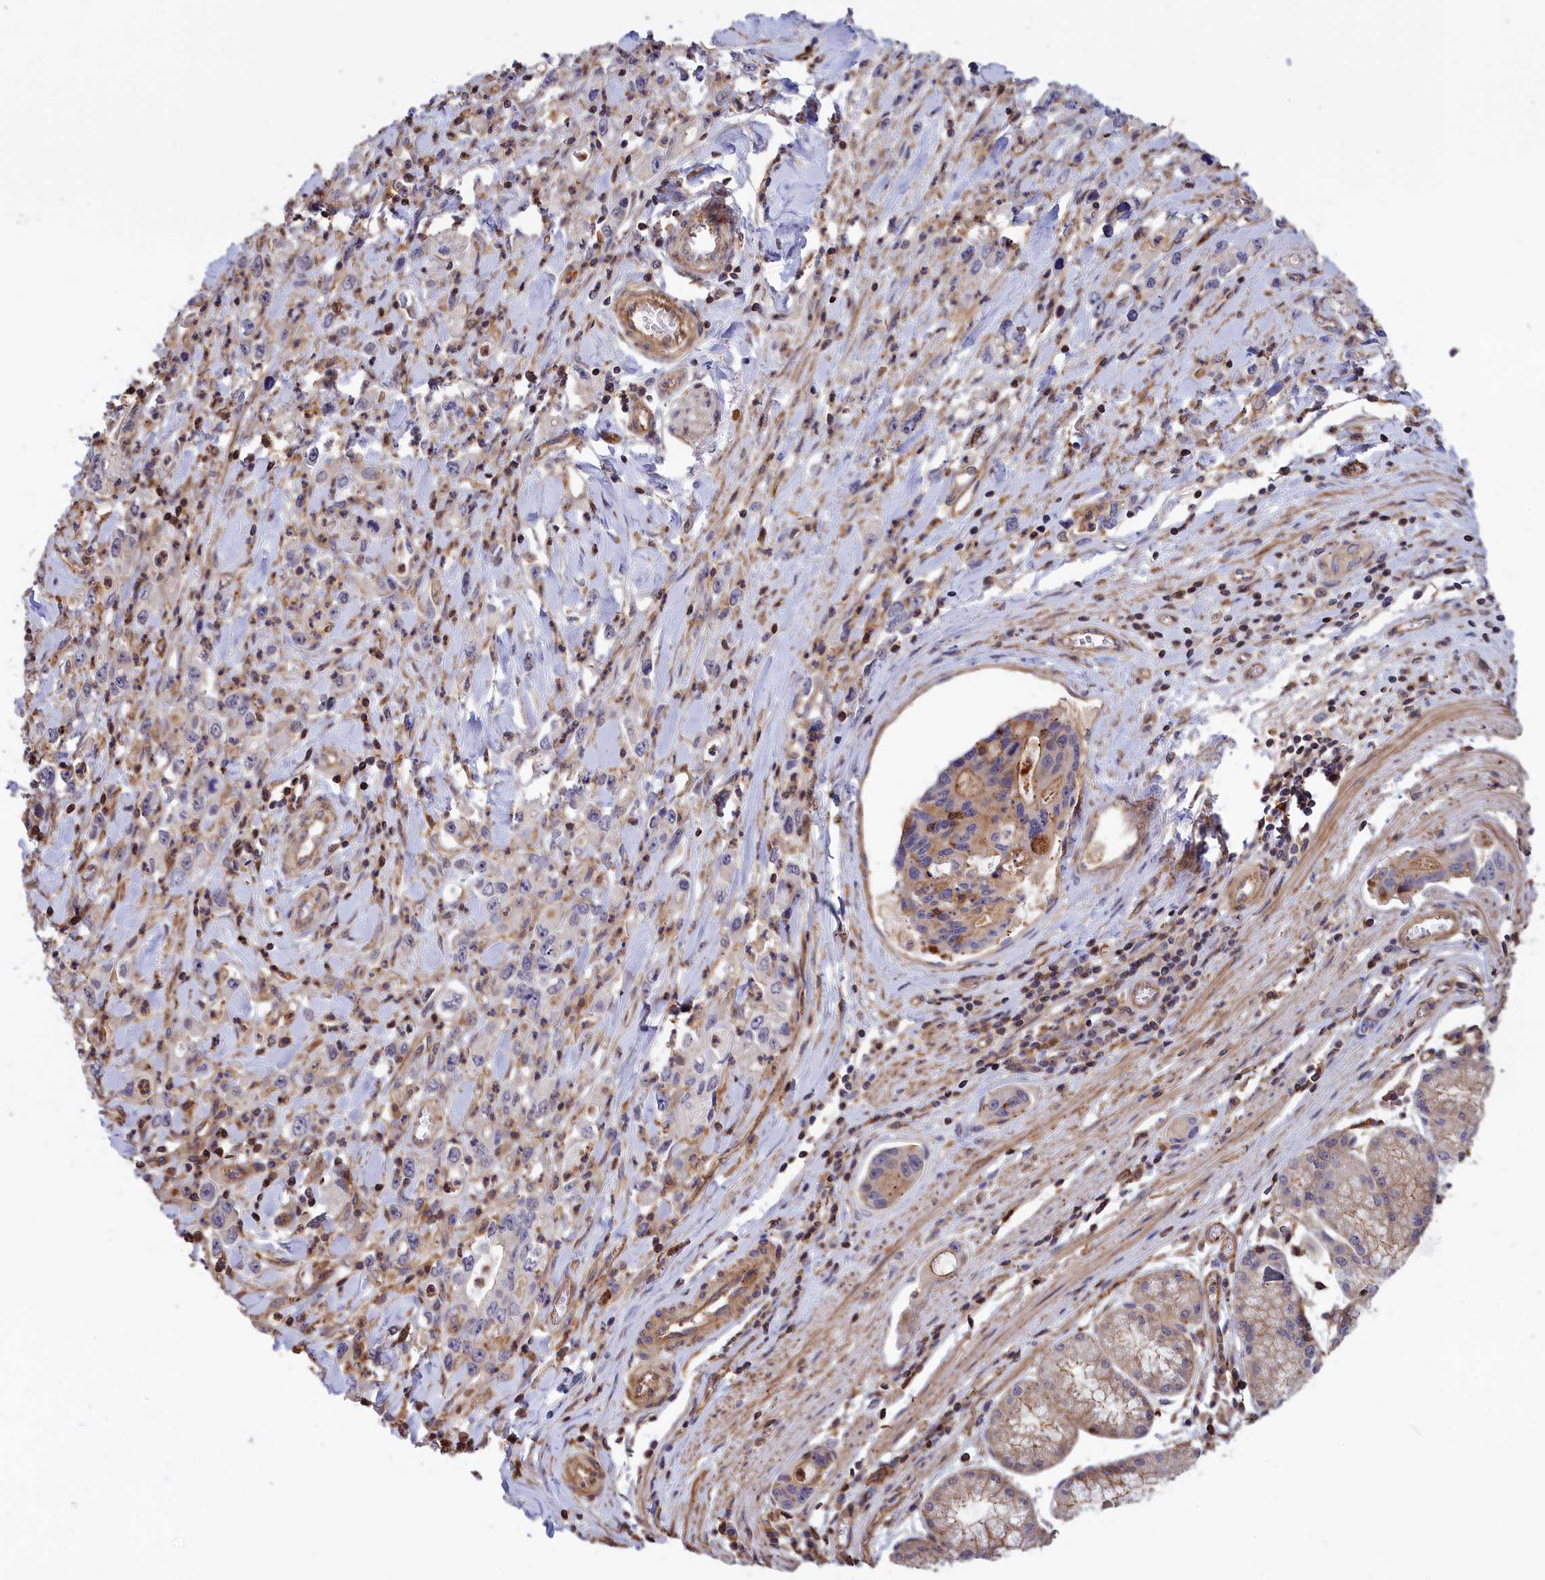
{"staining": {"intensity": "negative", "quantity": "none", "location": "none"}, "tissue": "stomach cancer", "cell_type": "Tumor cells", "image_type": "cancer", "snomed": [{"axis": "morphology", "description": "Adenocarcinoma, NOS"}, {"axis": "topography", "description": "Stomach, lower"}], "caption": "Immunohistochemistry of human stomach cancer shows no positivity in tumor cells. The staining is performed using DAB (3,3'-diaminobenzidine) brown chromogen with nuclei counter-stained in using hematoxylin.", "gene": "ANKRD27", "patient": {"sex": "female", "age": 43}}